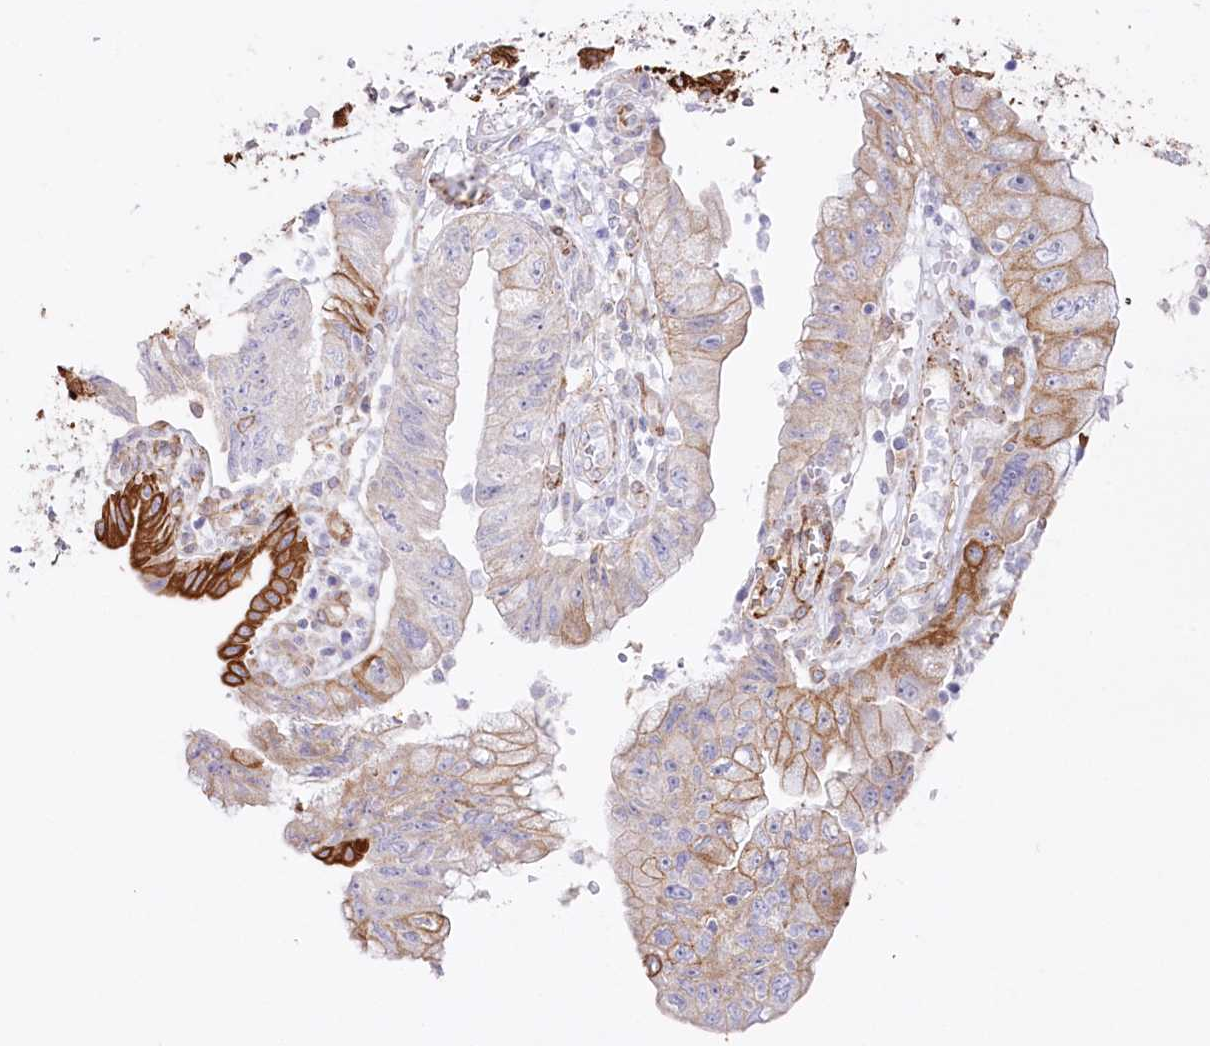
{"staining": {"intensity": "strong", "quantity": "<25%", "location": "cytoplasmic/membranous"}, "tissue": "pancreatic cancer", "cell_type": "Tumor cells", "image_type": "cancer", "snomed": [{"axis": "morphology", "description": "Adenocarcinoma, NOS"}, {"axis": "topography", "description": "Pancreas"}], "caption": "About <25% of tumor cells in pancreatic cancer demonstrate strong cytoplasmic/membranous protein staining as visualized by brown immunohistochemical staining.", "gene": "SLC39A10", "patient": {"sex": "female", "age": 73}}